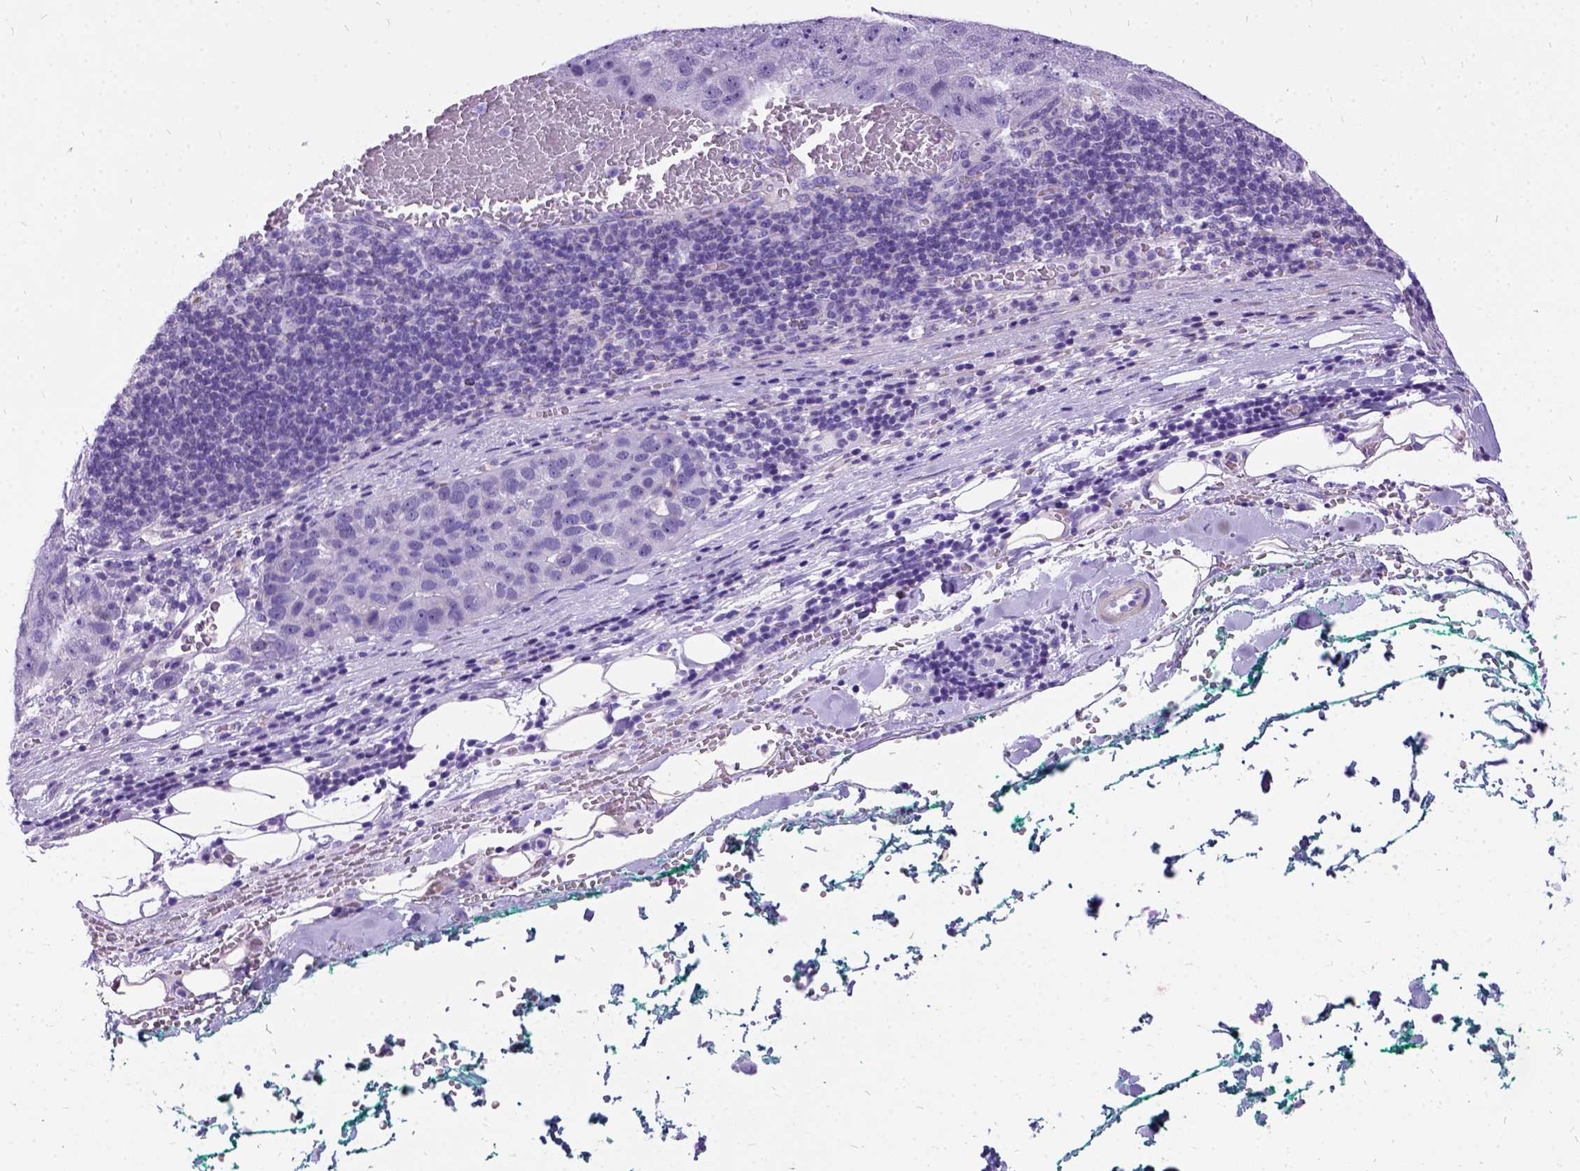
{"staining": {"intensity": "negative", "quantity": "none", "location": "none"}, "tissue": "pancreatic cancer", "cell_type": "Tumor cells", "image_type": "cancer", "snomed": [{"axis": "morphology", "description": "Adenocarcinoma, NOS"}, {"axis": "topography", "description": "Pancreas"}], "caption": "Protein analysis of pancreatic adenocarcinoma shows no significant positivity in tumor cells.", "gene": "PRG2", "patient": {"sex": "female", "age": 61}}